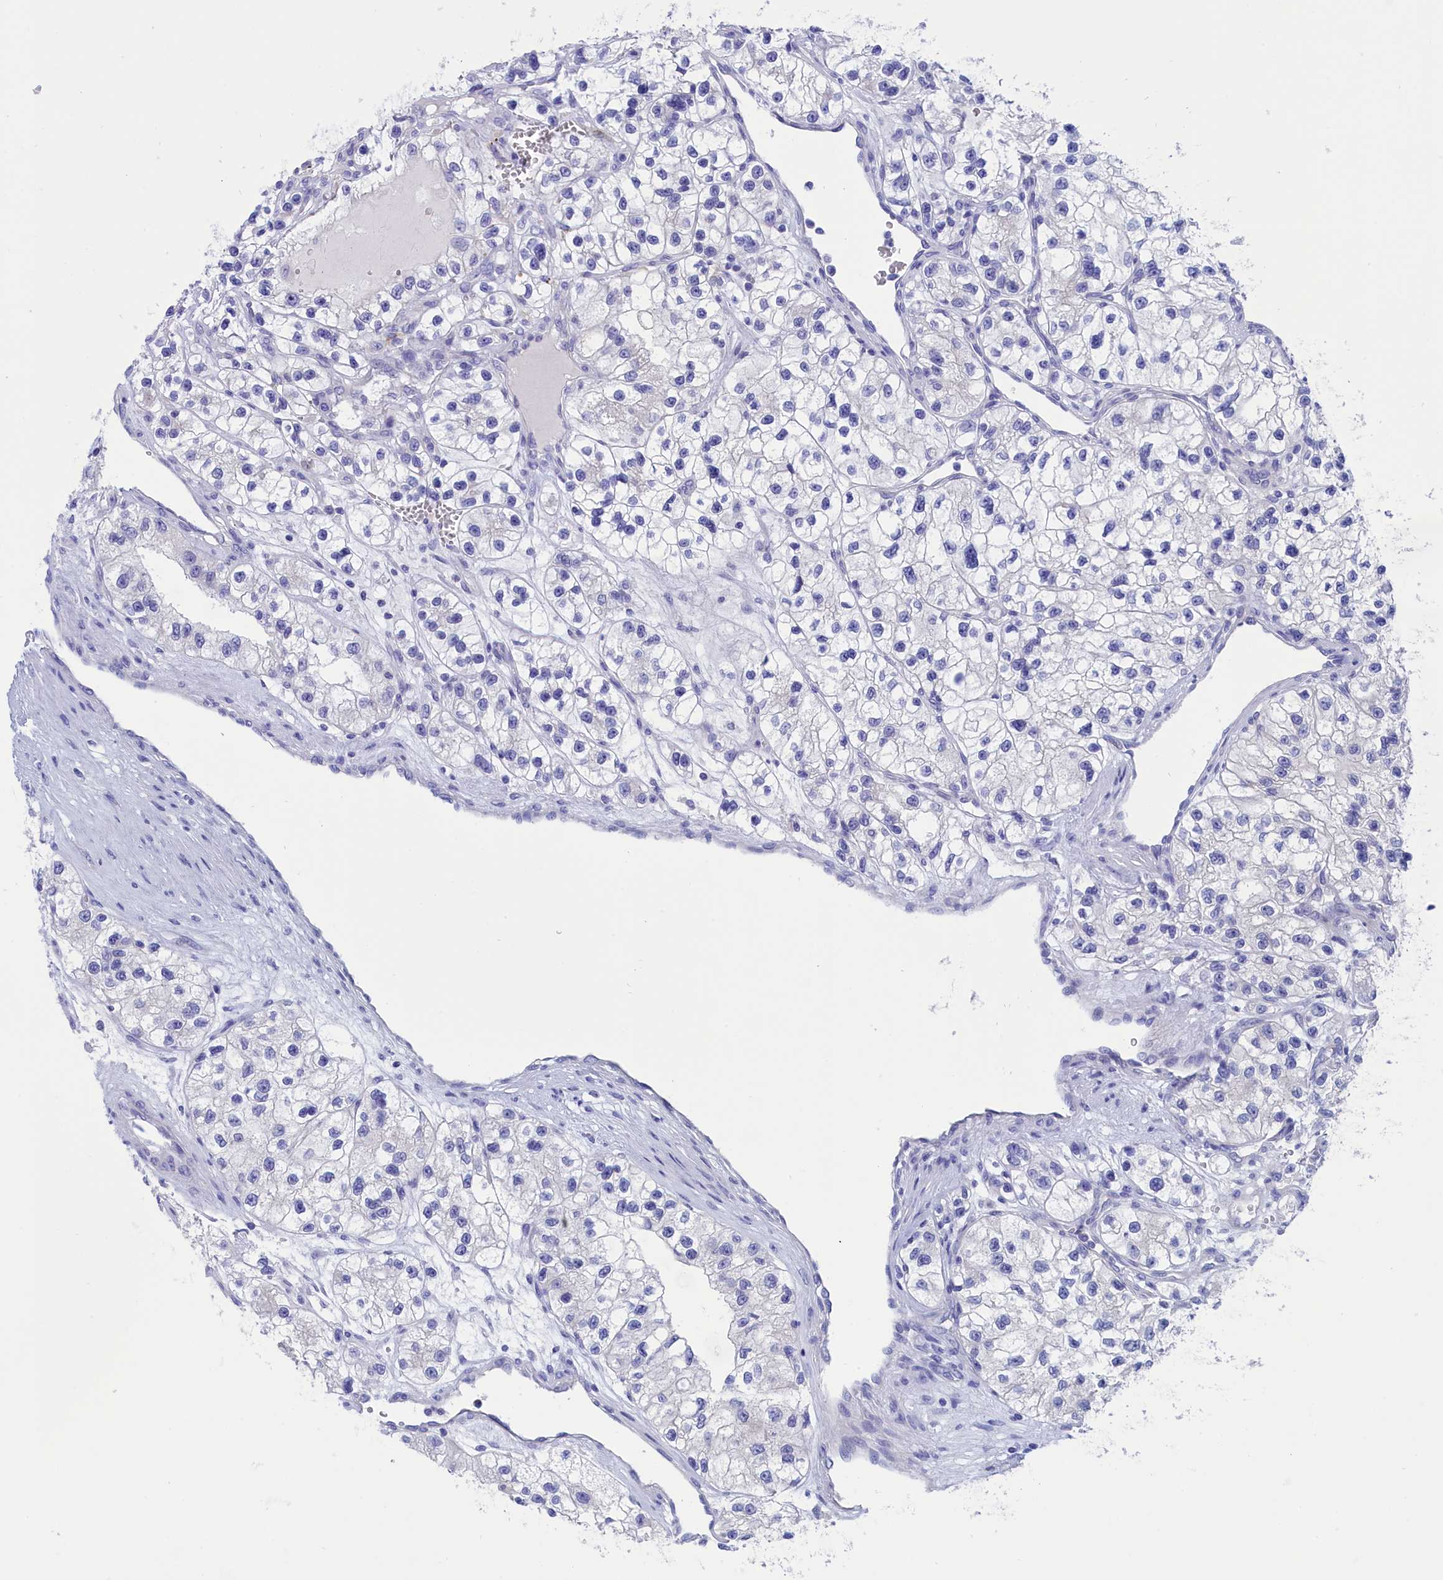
{"staining": {"intensity": "negative", "quantity": "none", "location": "none"}, "tissue": "renal cancer", "cell_type": "Tumor cells", "image_type": "cancer", "snomed": [{"axis": "morphology", "description": "Adenocarcinoma, NOS"}, {"axis": "topography", "description": "Kidney"}], "caption": "This is an IHC photomicrograph of renal cancer (adenocarcinoma). There is no expression in tumor cells.", "gene": "VPS35L", "patient": {"sex": "female", "age": 57}}